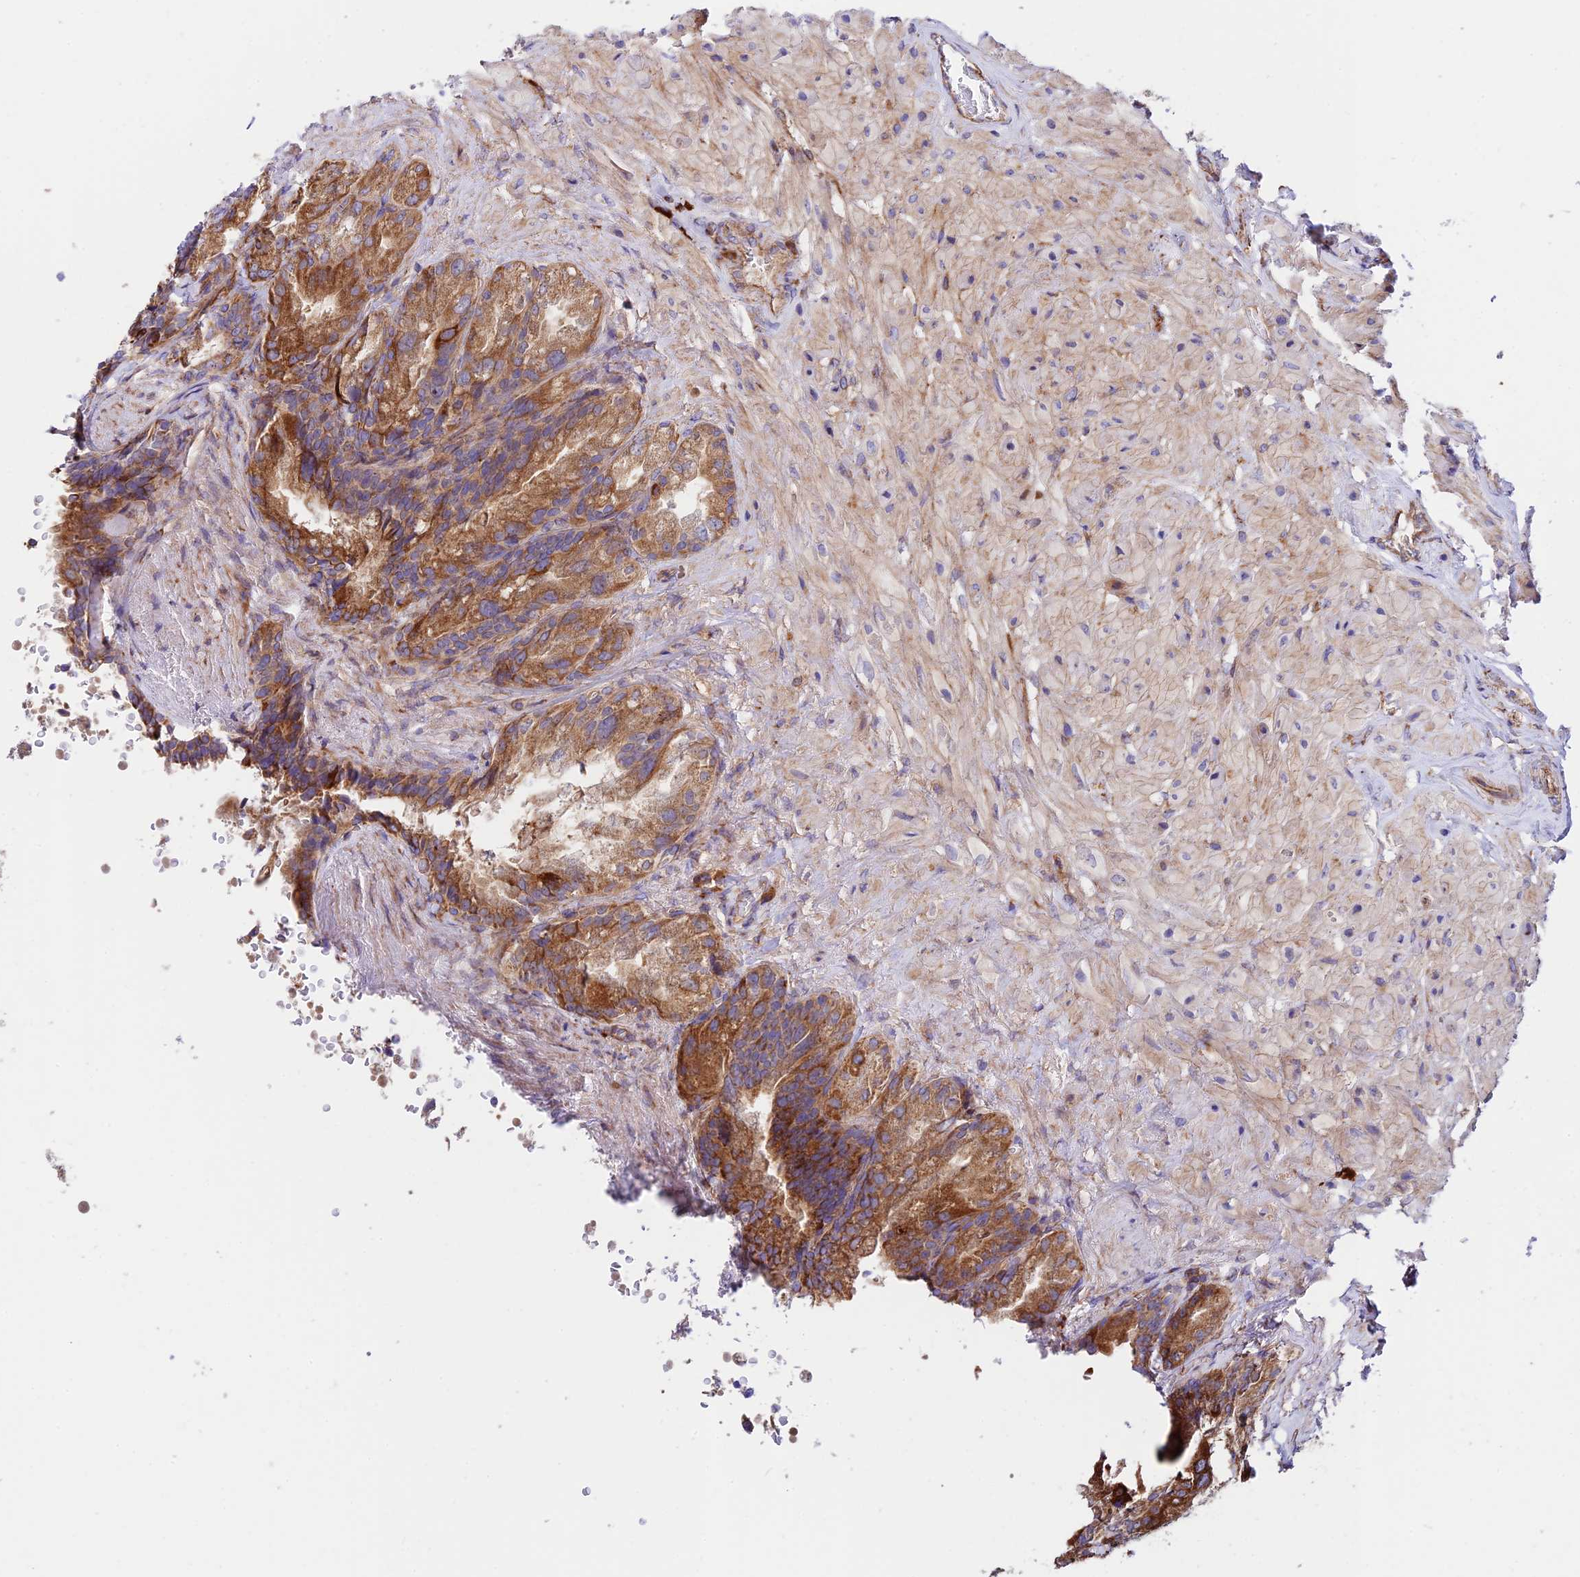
{"staining": {"intensity": "moderate", "quantity": ">75%", "location": "cytoplasmic/membranous"}, "tissue": "seminal vesicle", "cell_type": "Glandular cells", "image_type": "normal", "snomed": [{"axis": "morphology", "description": "Normal tissue, NOS"}, {"axis": "topography", "description": "Seminal veicle"}, {"axis": "topography", "description": "Peripheral nerve tissue"}], "caption": "Seminal vesicle stained with DAB (3,3'-diaminobenzidine) immunohistochemistry (IHC) exhibits medium levels of moderate cytoplasmic/membranous expression in approximately >75% of glandular cells. The protein is shown in brown color, while the nuclei are stained blue.", "gene": "VPS13C", "patient": {"sex": "male", "age": 63}}